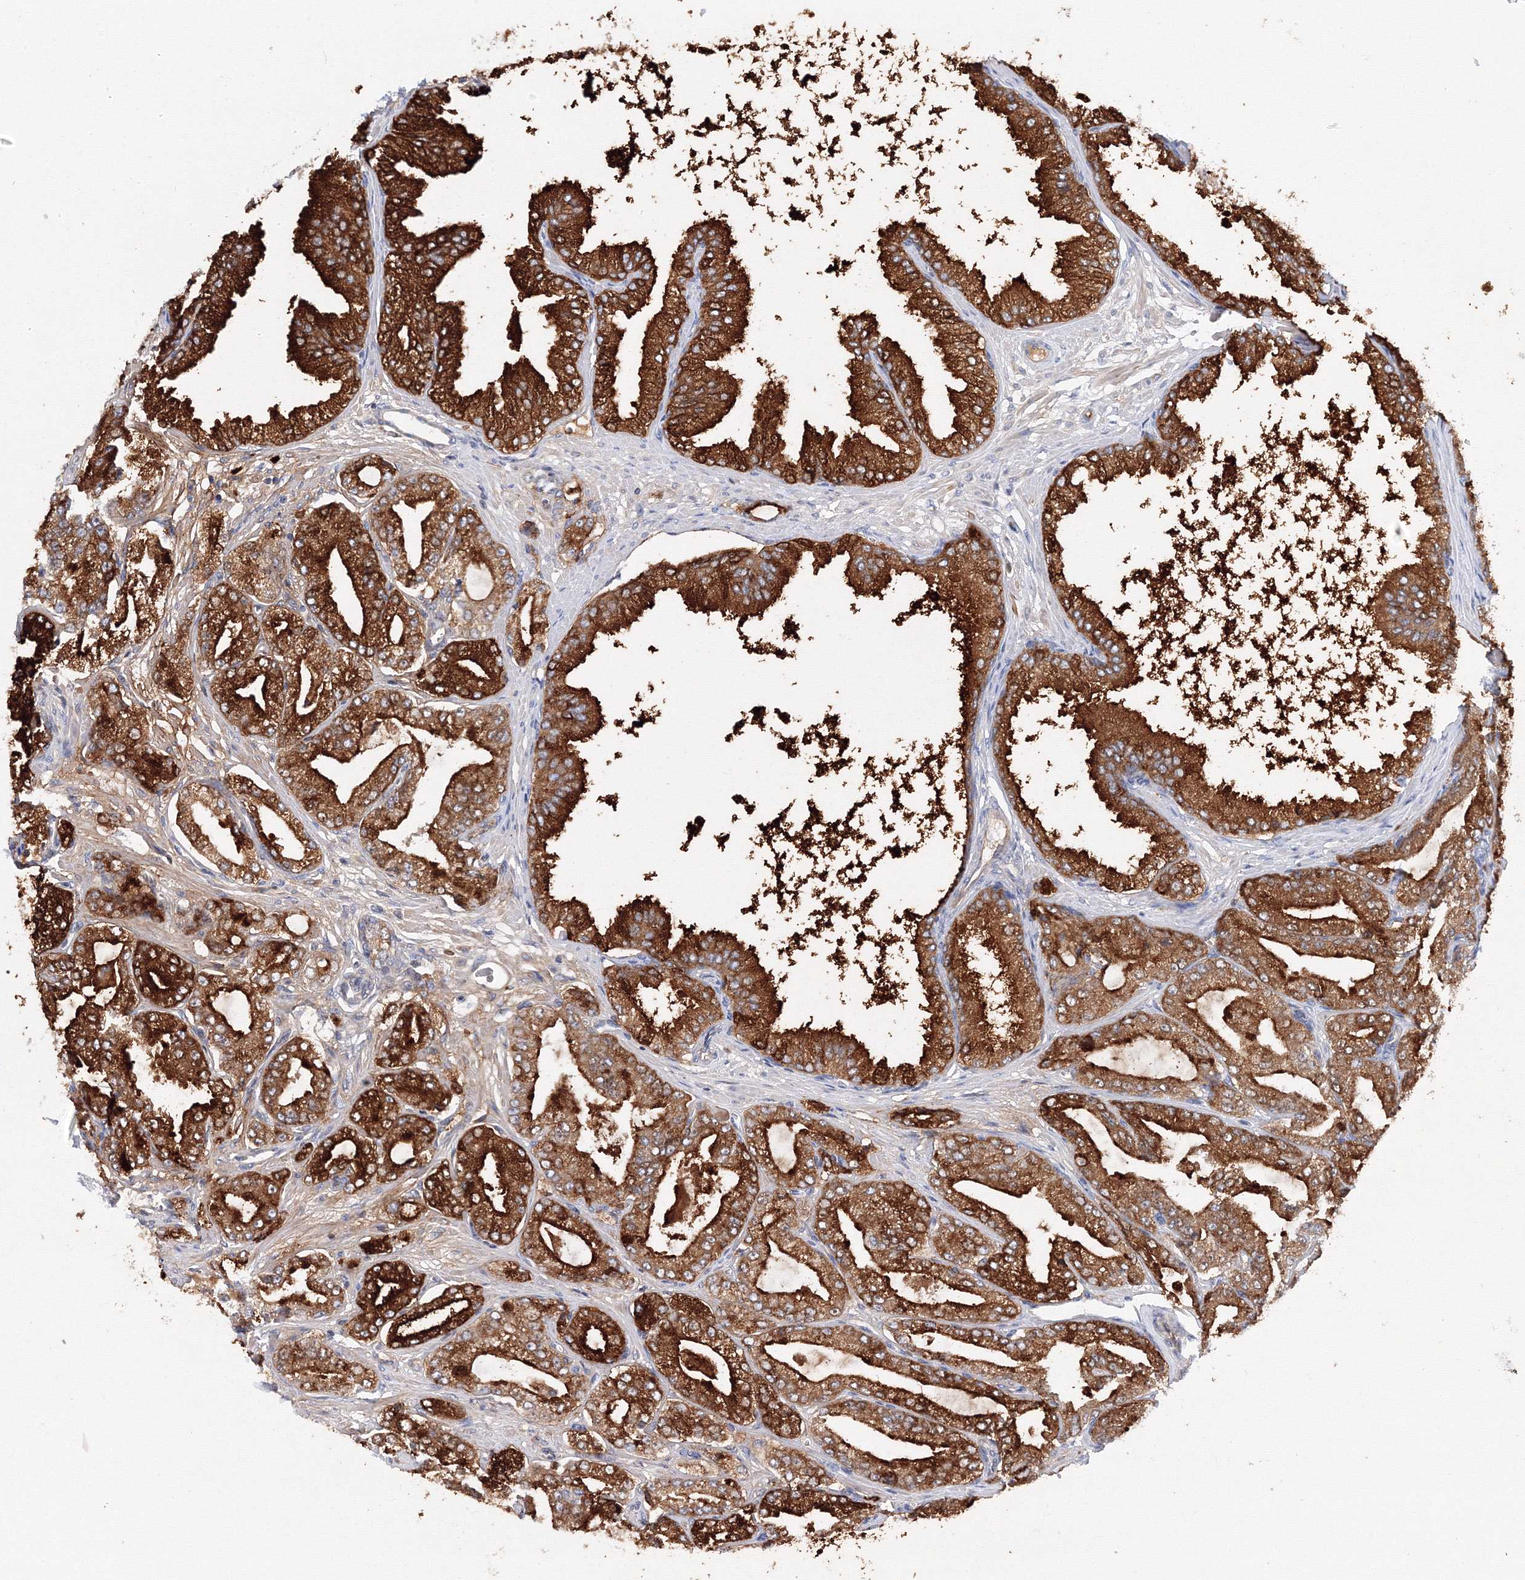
{"staining": {"intensity": "strong", "quantity": ">75%", "location": "cytoplasmic/membranous"}, "tissue": "prostate cancer", "cell_type": "Tumor cells", "image_type": "cancer", "snomed": [{"axis": "morphology", "description": "Adenocarcinoma, Low grade"}, {"axis": "topography", "description": "Prostate"}], "caption": "Immunohistochemical staining of human prostate low-grade adenocarcinoma shows high levels of strong cytoplasmic/membranous protein staining in approximately >75% of tumor cells. (IHC, brightfield microscopy, high magnification).", "gene": "DIS3L2", "patient": {"sex": "male", "age": 63}}